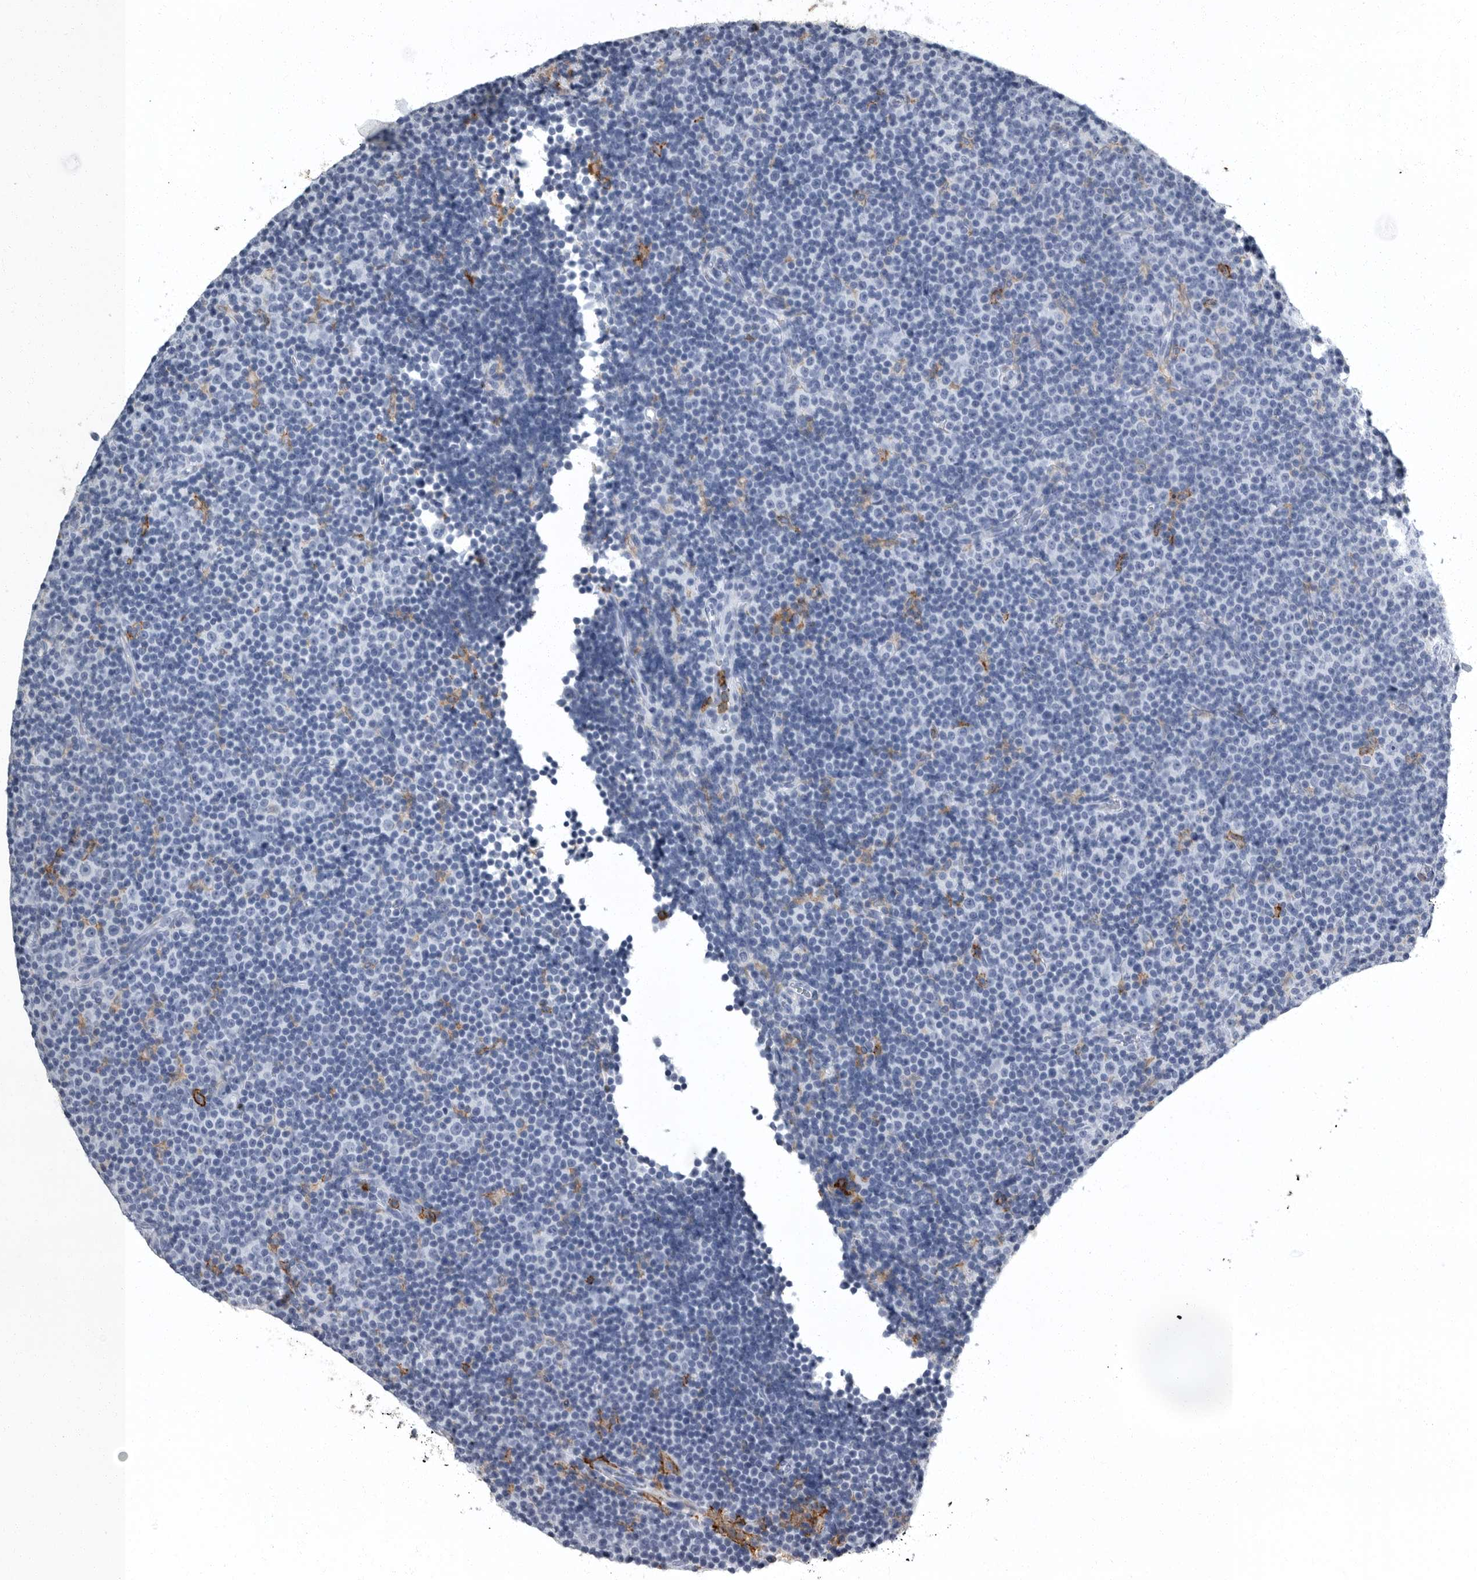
{"staining": {"intensity": "negative", "quantity": "none", "location": "none"}, "tissue": "lymphoma", "cell_type": "Tumor cells", "image_type": "cancer", "snomed": [{"axis": "morphology", "description": "Malignant lymphoma, non-Hodgkin's type, Low grade"}, {"axis": "topography", "description": "Lymph node"}], "caption": "Tumor cells show no significant protein staining in low-grade malignant lymphoma, non-Hodgkin's type.", "gene": "FCER1G", "patient": {"sex": "female", "age": 67}}